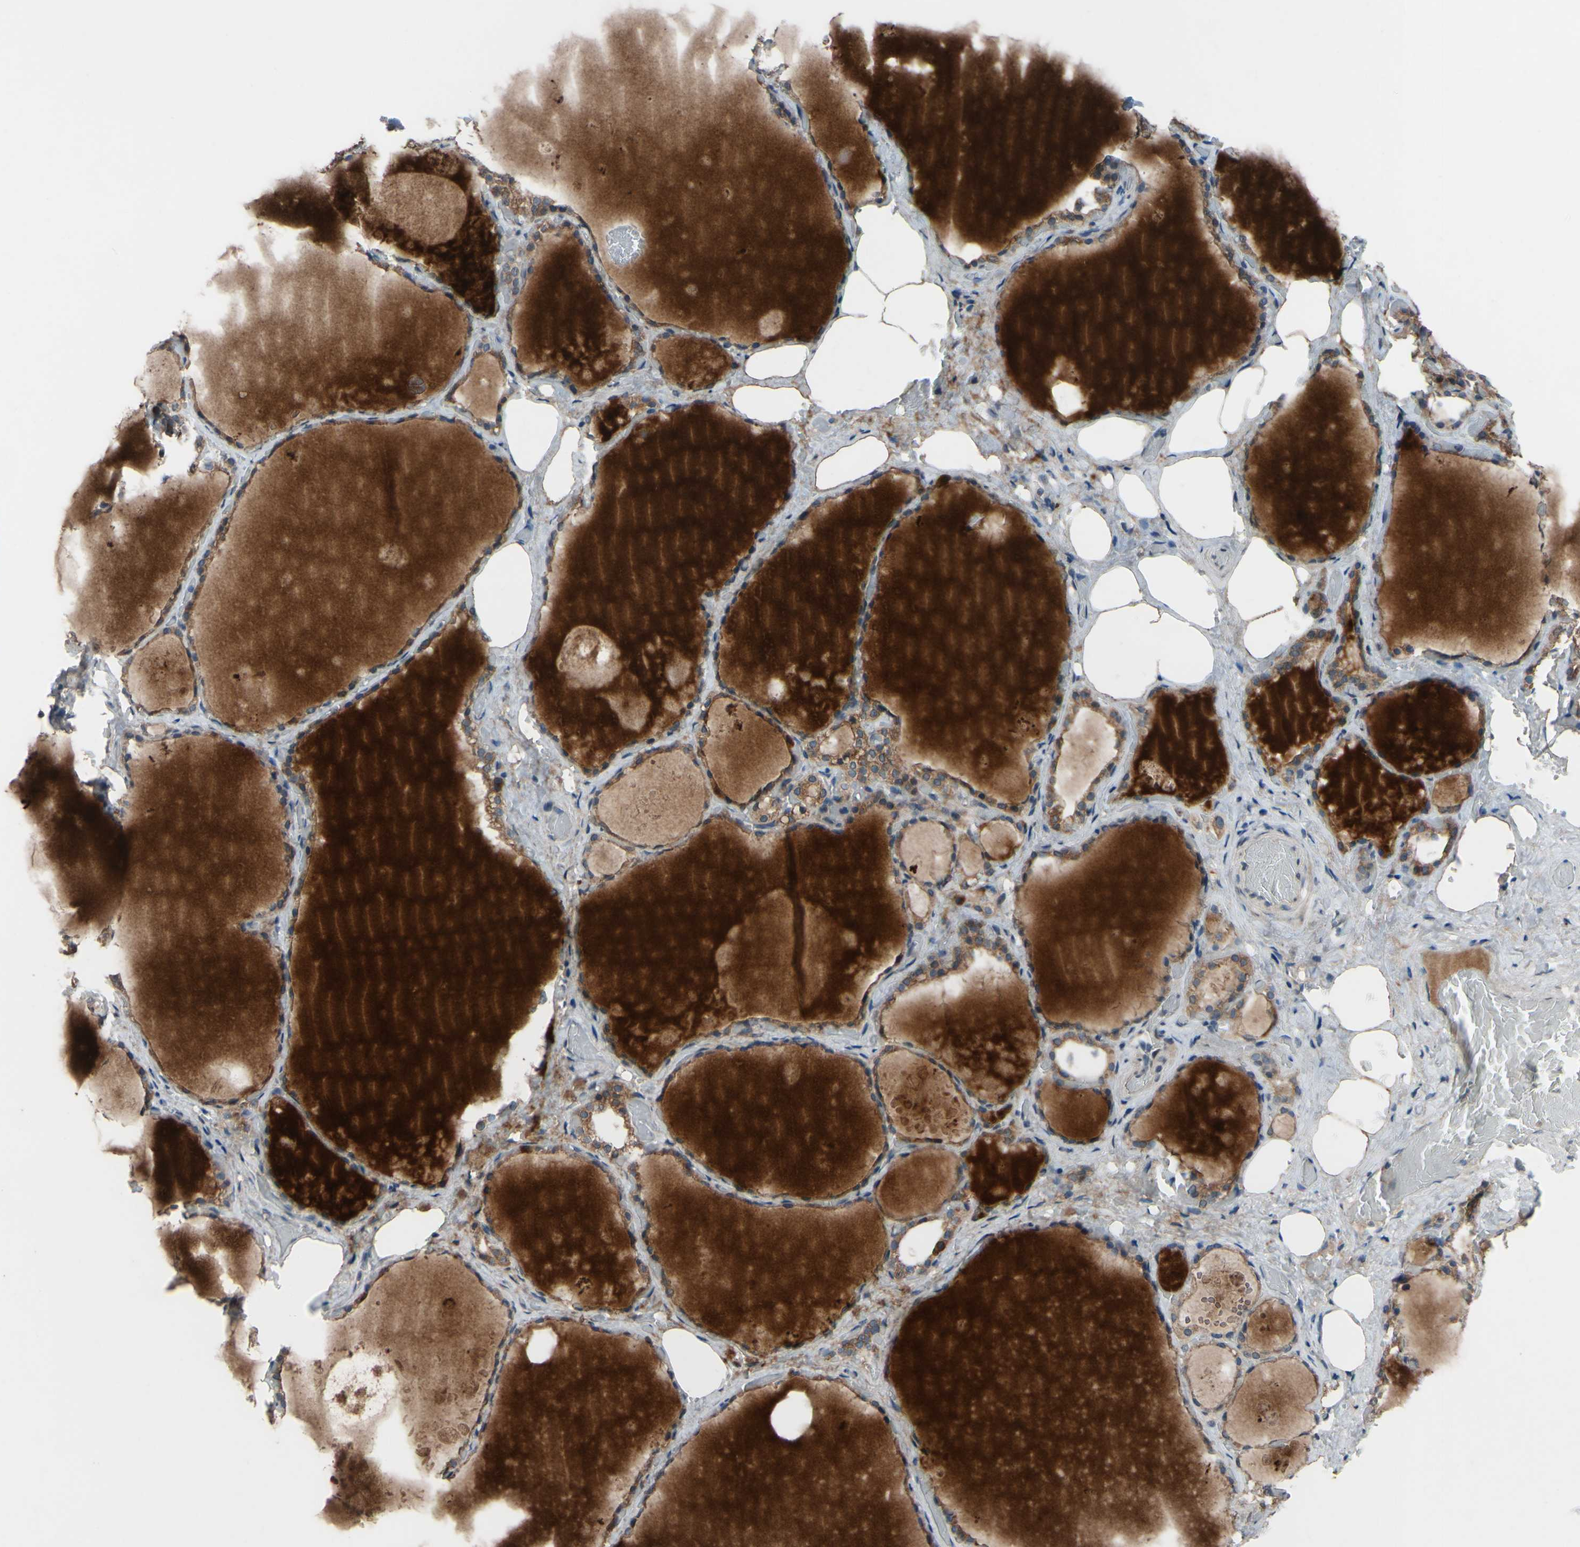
{"staining": {"intensity": "moderate", "quantity": ">75%", "location": "cytoplasmic/membranous"}, "tissue": "thyroid gland", "cell_type": "Glandular cells", "image_type": "normal", "snomed": [{"axis": "morphology", "description": "Normal tissue, NOS"}, {"axis": "topography", "description": "Thyroid gland"}], "caption": "Immunohistochemical staining of normal thyroid gland displays medium levels of moderate cytoplasmic/membranous positivity in about >75% of glandular cells.", "gene": "CDCP1", "patient": {"sex": "male", "age": 61}}